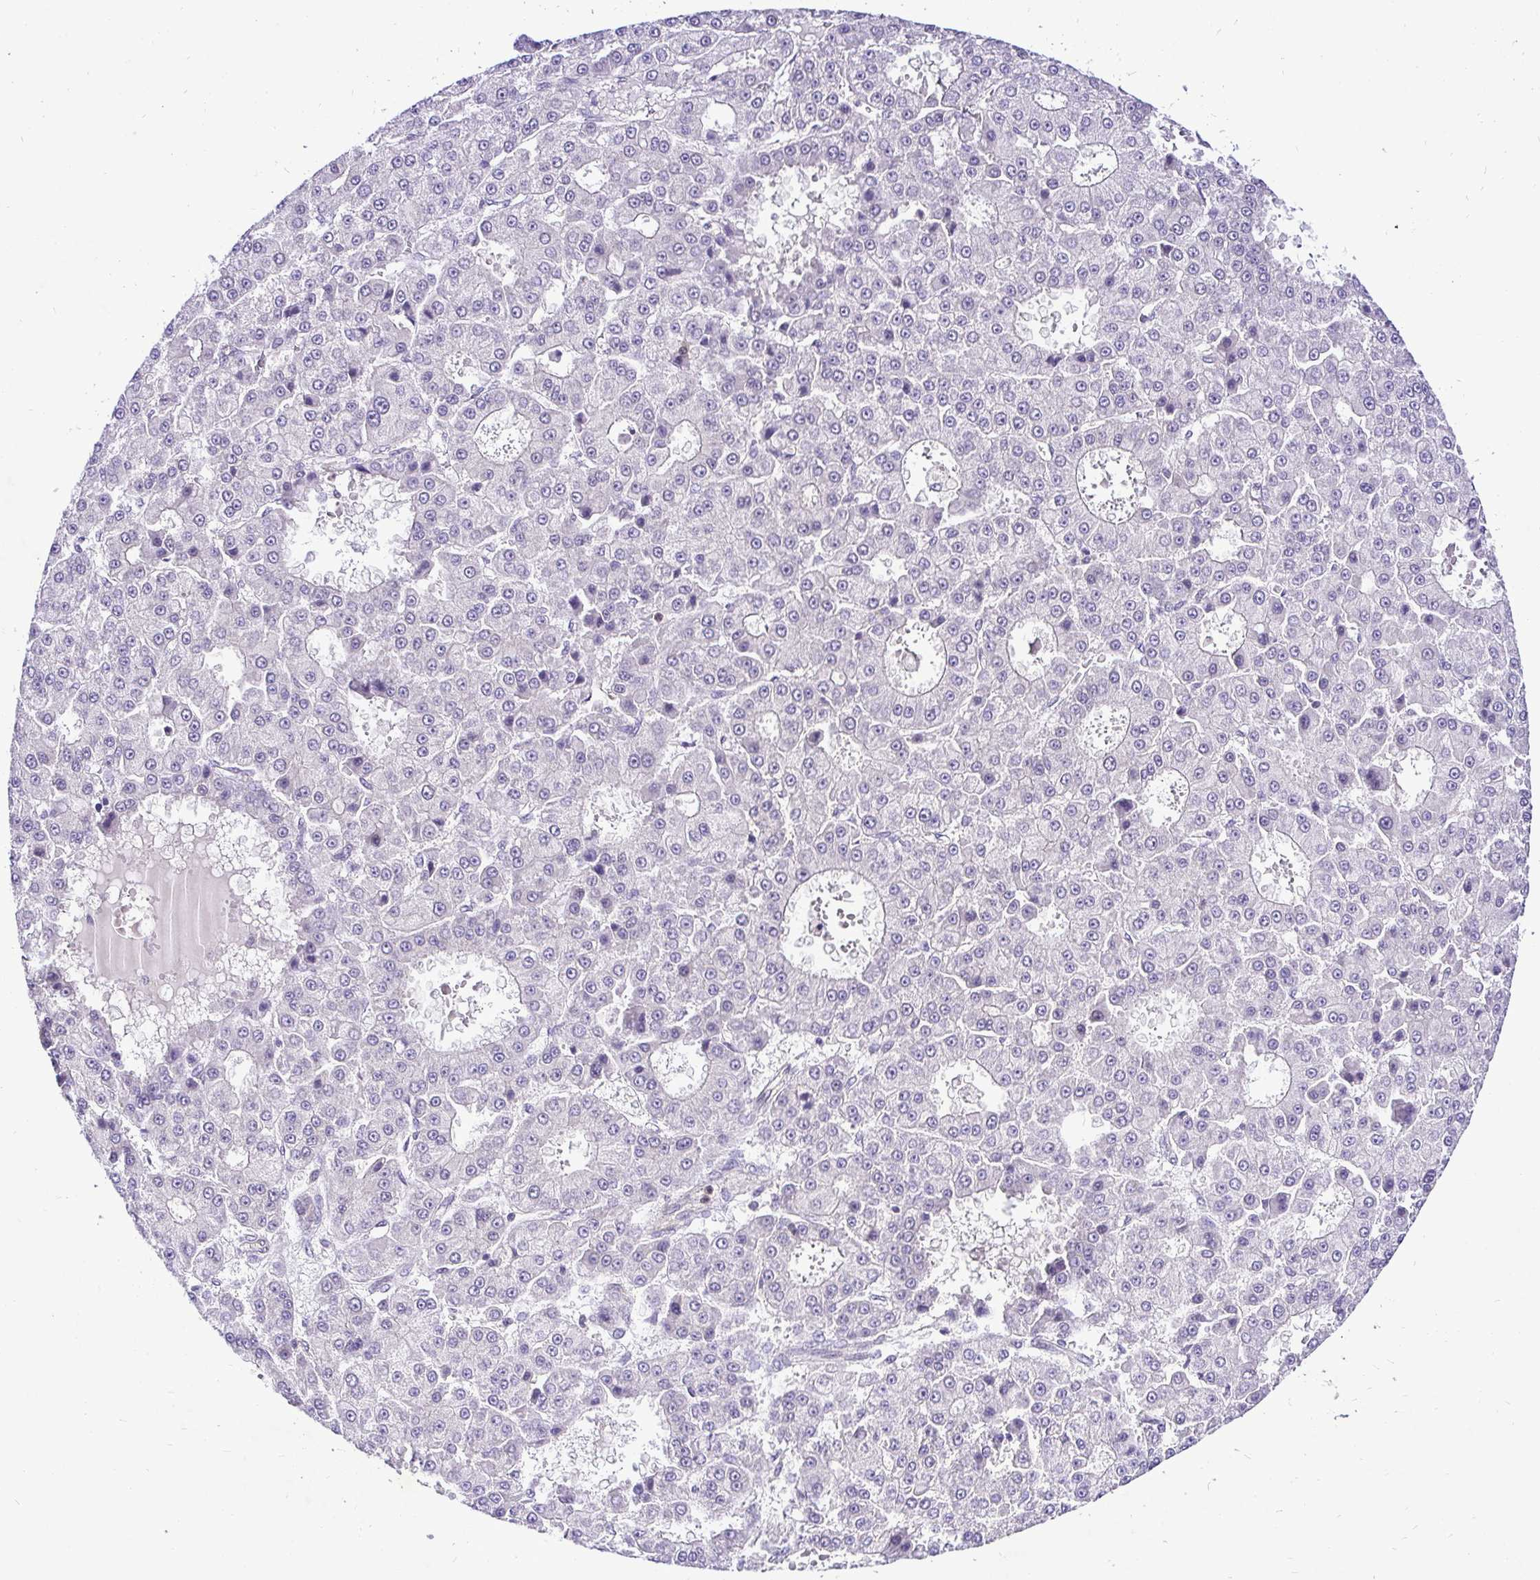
{"staining": {"intensity": "negative", "quantity": "none", "location": "none"}, "tissue": "liver cancer", "cell_type": "Tumor cells", "image_type": "cancer", "snomed": [{"axis": "morphology", "description": "Carcinoma, Hepatocellular, NOS"}, {"axis": "topography", "description": "Liver"}], "caption": "Immunohistochemical staining of human hepatocellular carcinoma (liver) reveals no significant staining in tumor cells.", "gene": "UBE2M", "patient": {"sex": "male", "age": 70}}